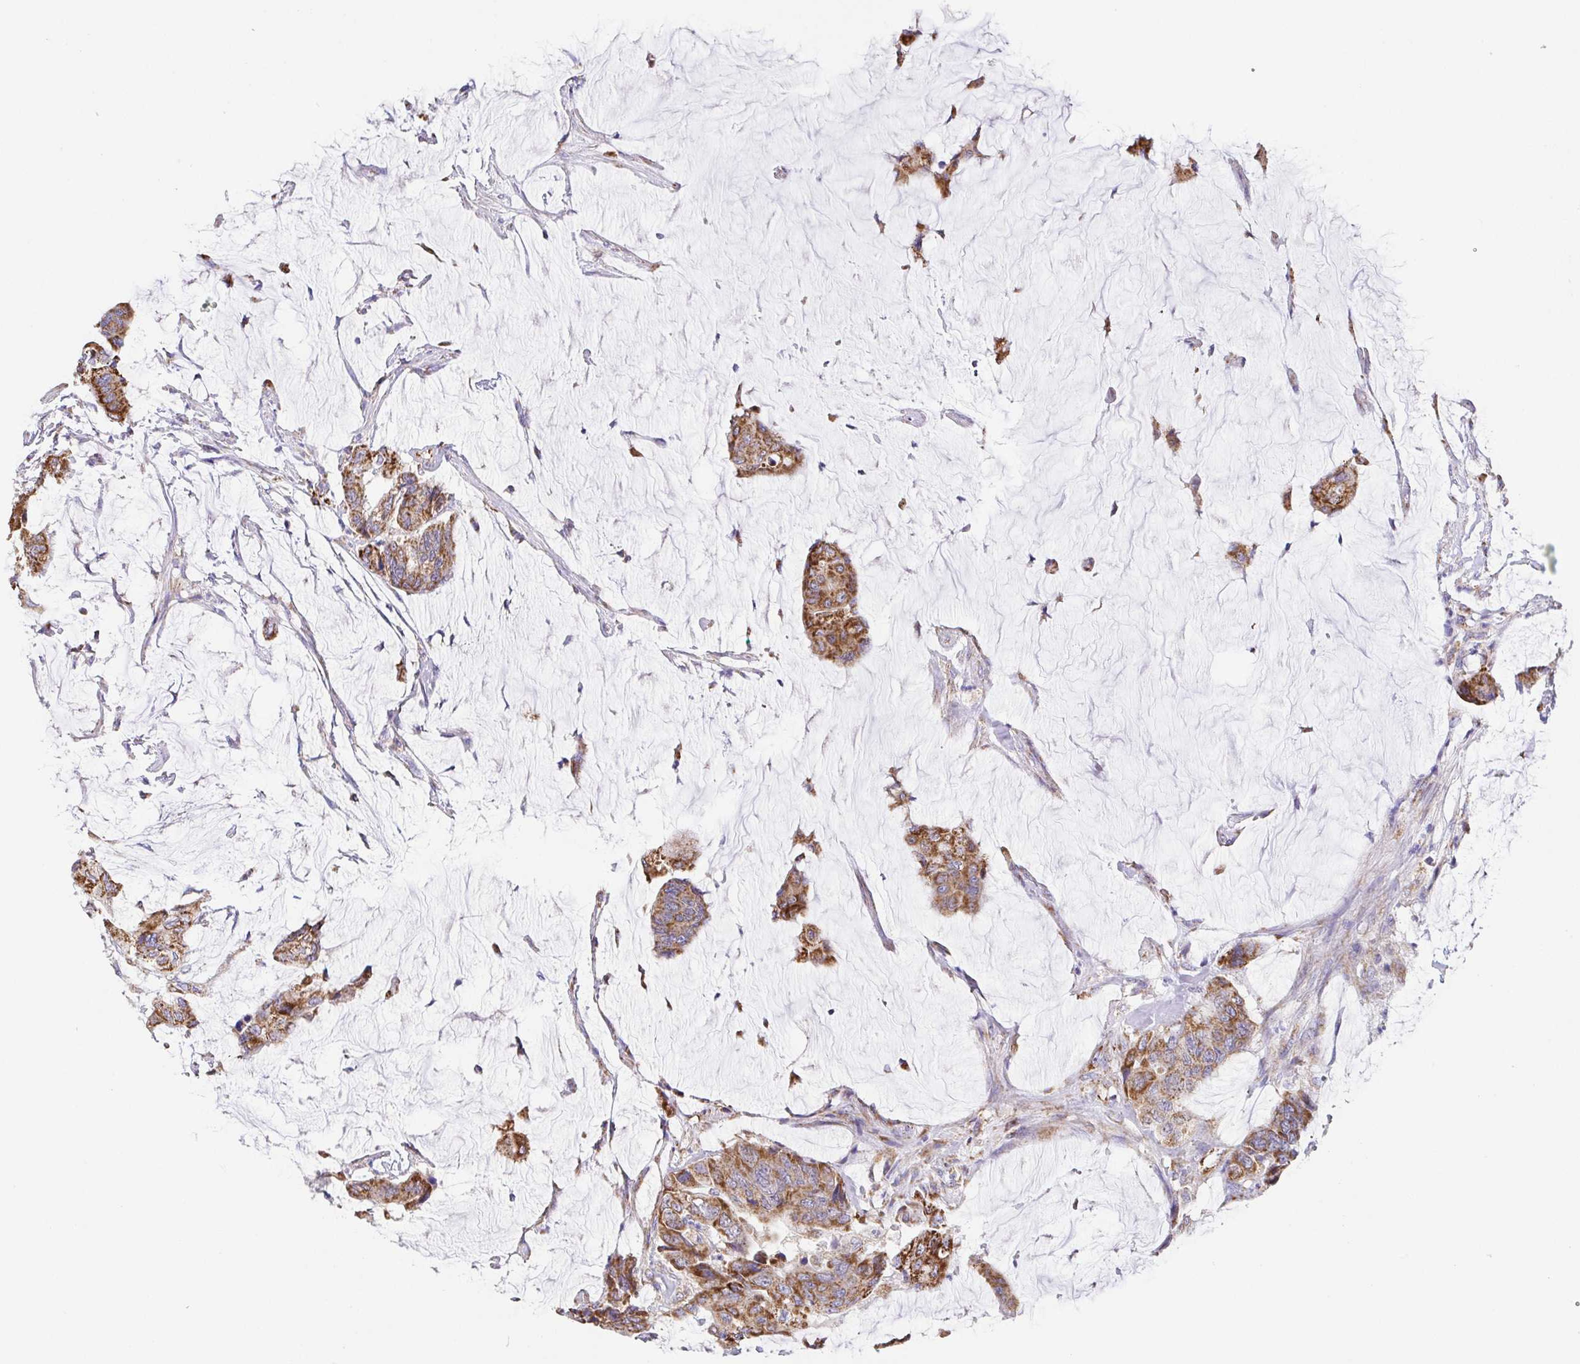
{"staining": {"intensity": "moderate", "quantity": ">75%", "location": "cytoplasmic/membranous"}, "tissue": "colorectal cancer", "cell_type": "Tumor cells", "image_type": "cancer", "snomed": [{"axis": "morphology", "description": "Adenocarcinoma, NOS"}, {"axis": "topography", "description": "Rectum"}], "caption": "Colorectal cancer (adenocarcinoma) stained with DAB immunohistochemistry (IHC) displays medium levels of moderate cytoplasmic/membranous staining in about >75% of tumor cells. (IHC, brightfield microscopy, high magnification).", "gene": "GINM1", "patient": {"sex": "female", "age": 59}}